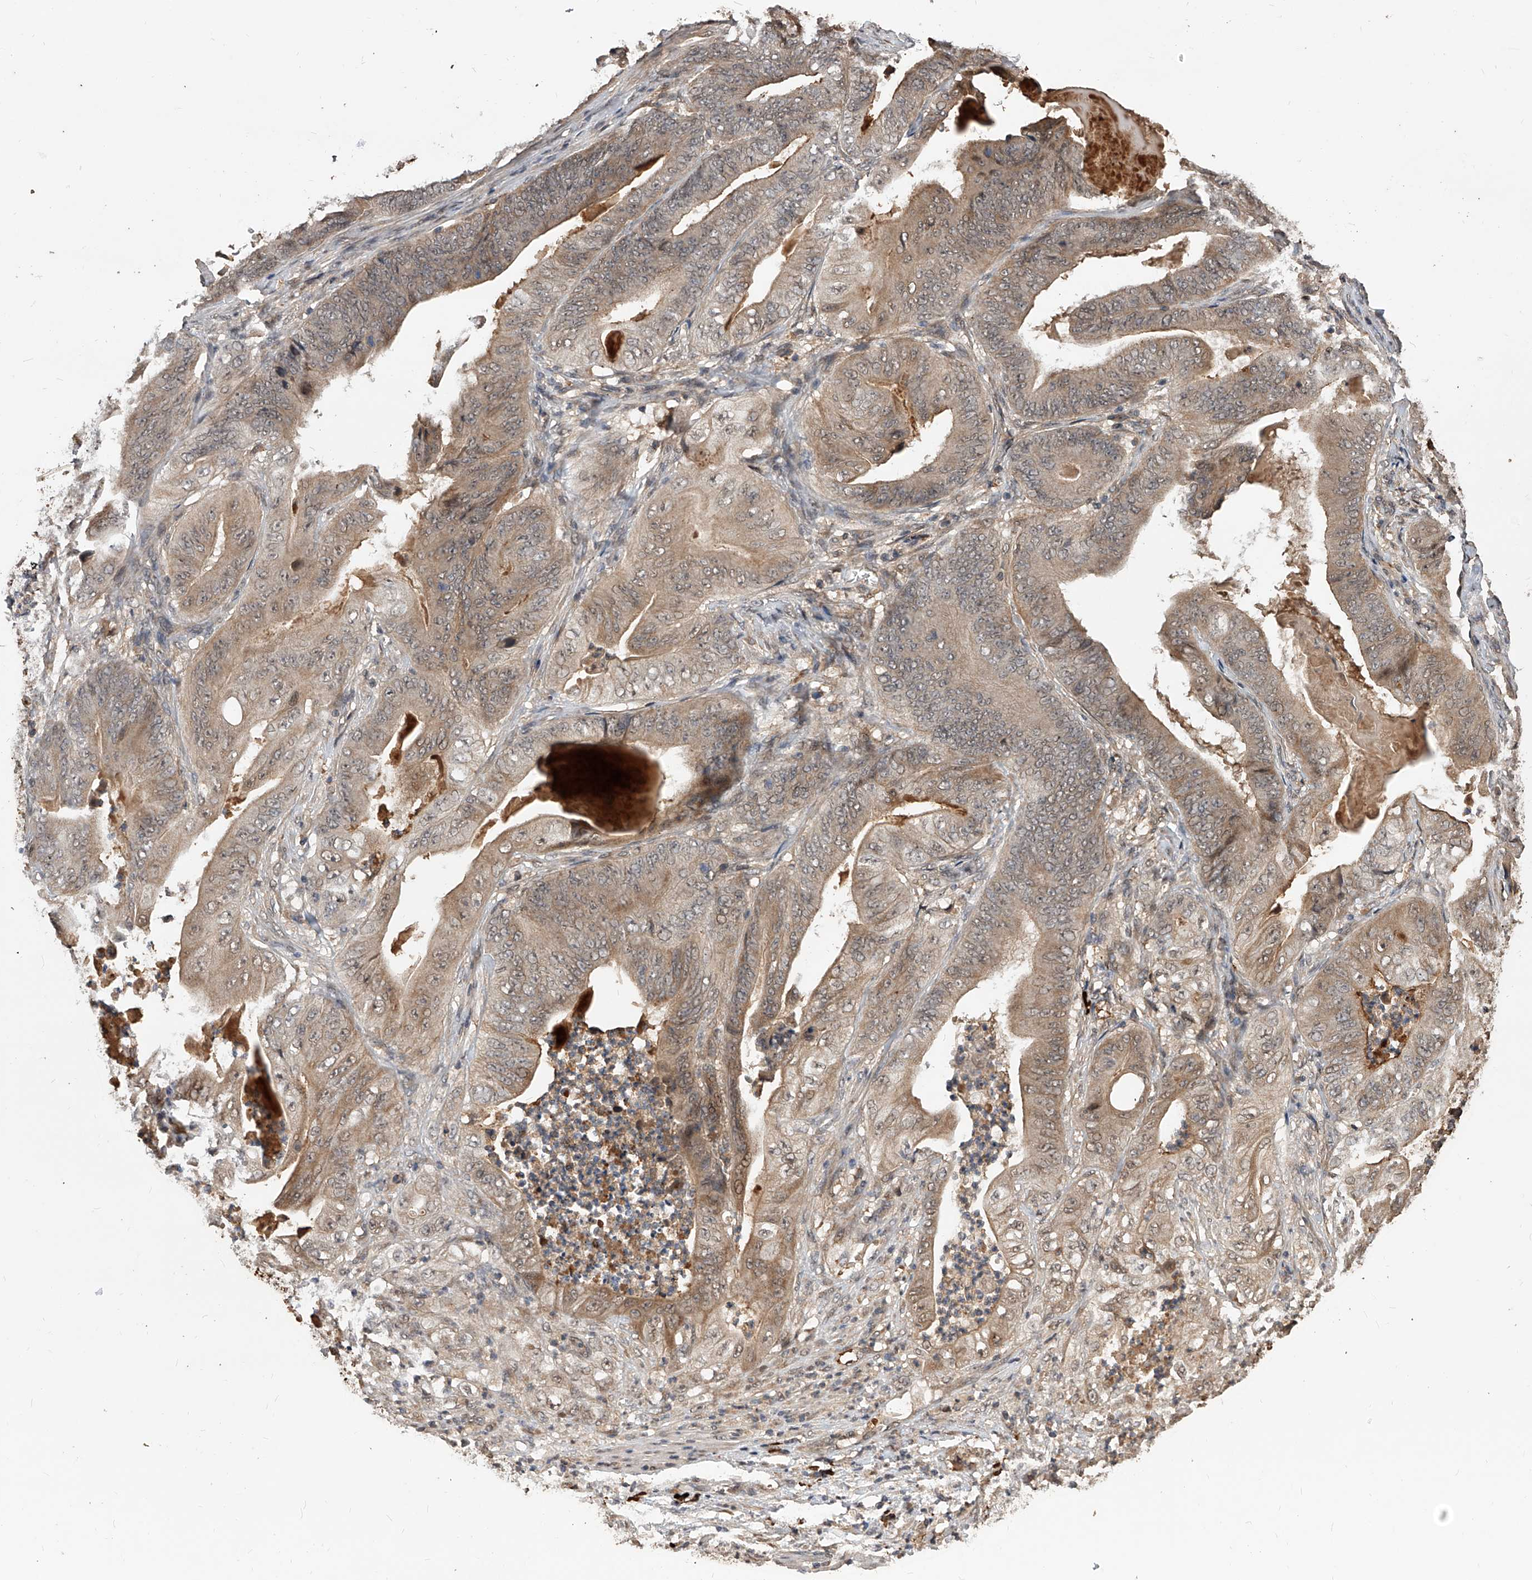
{"staining": {"intensity": "moderate", "quantity": ">75%", "location": "cytoplasmic/membranous"}, "tissue": "stomach cancer", "cell_type": "Tumor cells", "image_type": "cancer", "snomed": [{"axis": "morphology", "description": "Adenocarcinoma, NOS"}, {"axis": "topography", "description": "Stomach"}], "caption": "A high-resolution image shows immunohistochemistry (IHC) staining of stomach cancer (adenocarcinoma), which displays moderate cytoplasmic/membranous positivity in about >75% of tumor cells.", "gene": "CFAP410", "patient": {"sex": "female", "age": 73}}